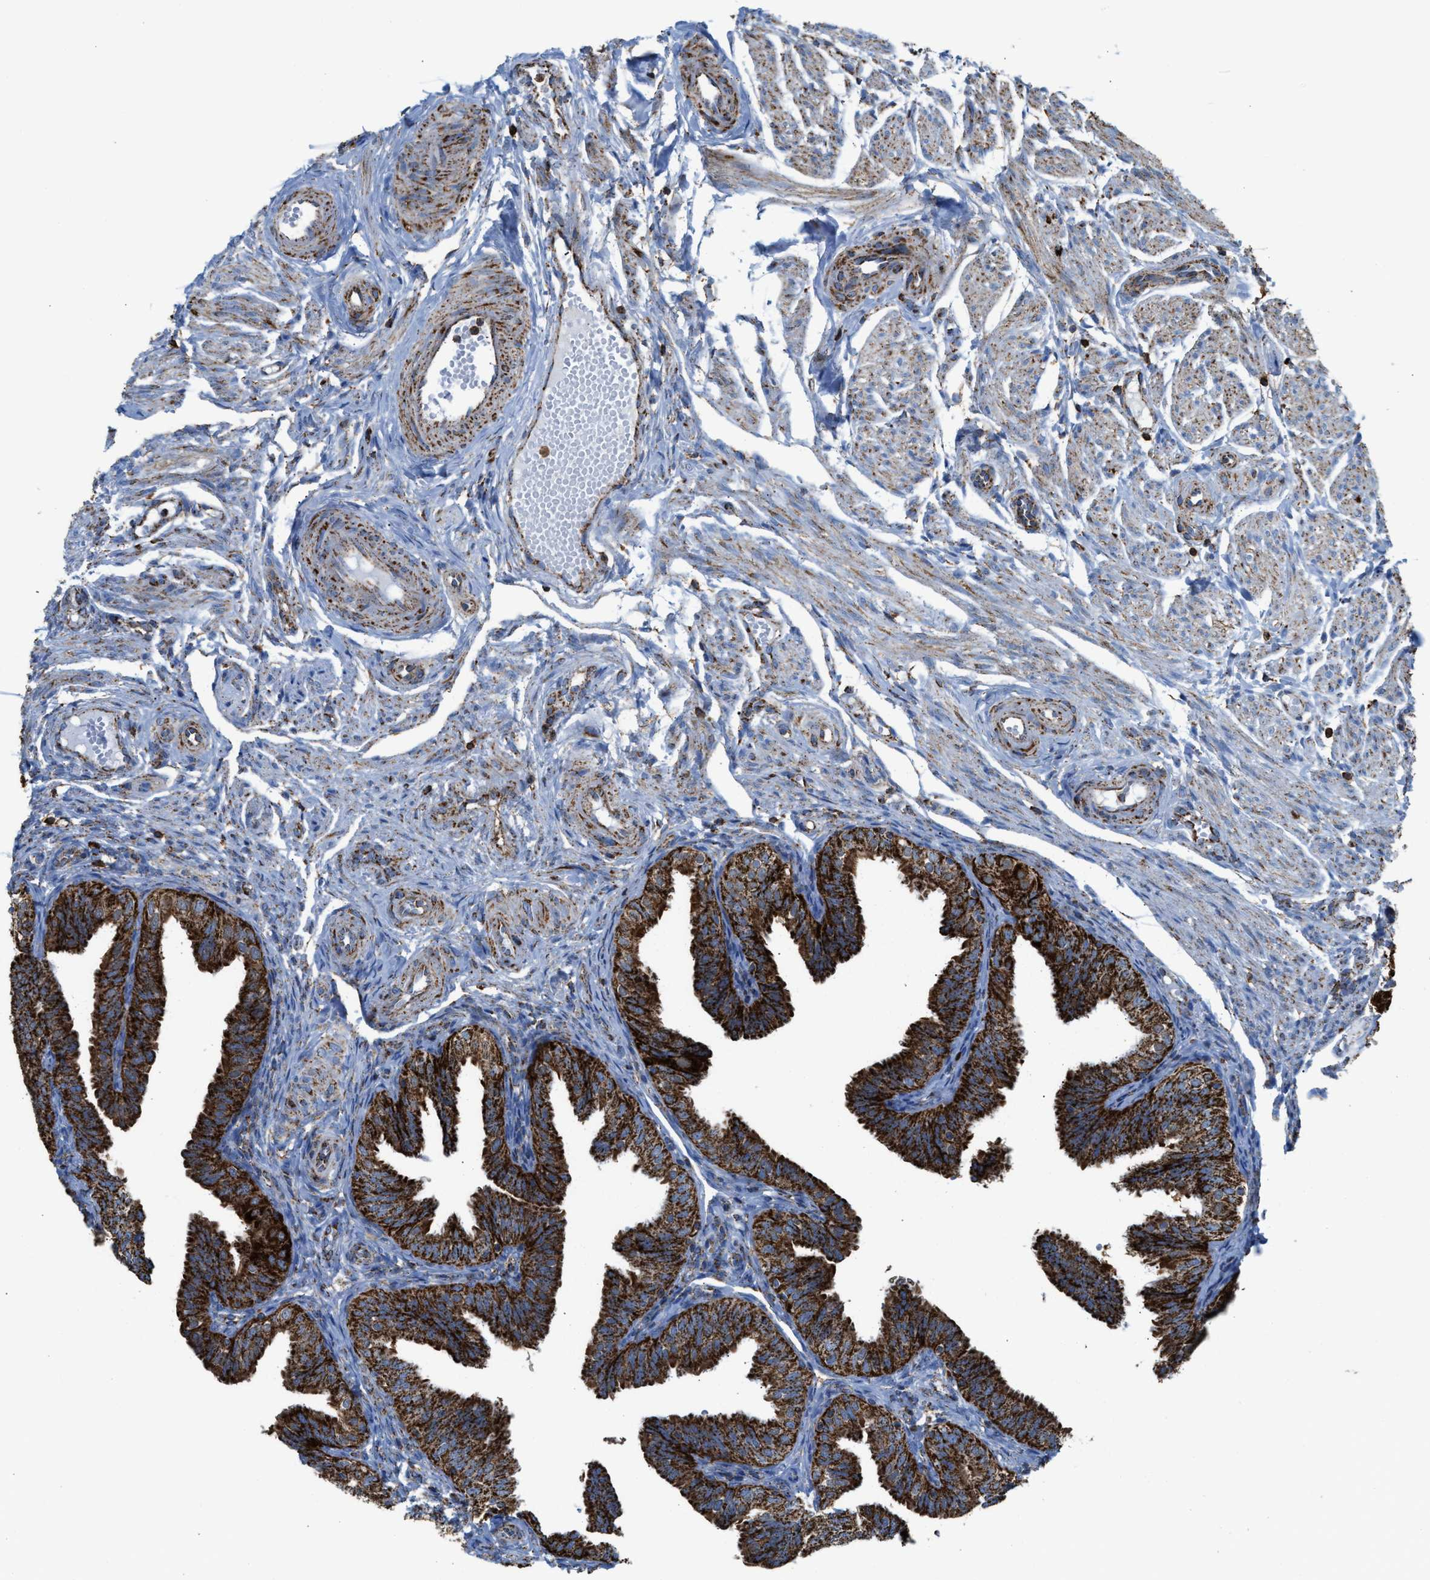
{"staining": {"intensity": "strong", "quantity": ">75%", "location": "cytoplasmic/membranous"}, "tissue": "fallopian tube", "cell_type": "Glandular cells", "image_type": "normal", "snomed": [{"axis": "morphology", "description": "Normal tissue, NOS"}, {"axis": "topography", "description": "Fallopian tube"}], "caption": "Immunohistochemistry of benign fallopian tube reveals high levels of strong cytoplasmic/membranous positivity in about >75% of glandular cells. (DAB (3,3'-diaminobenzidine) IHC, brown staining for protein, blue staining for nuclei).", "gene": "ECHS1", "patient": {"sex": "female", "age": 35}}